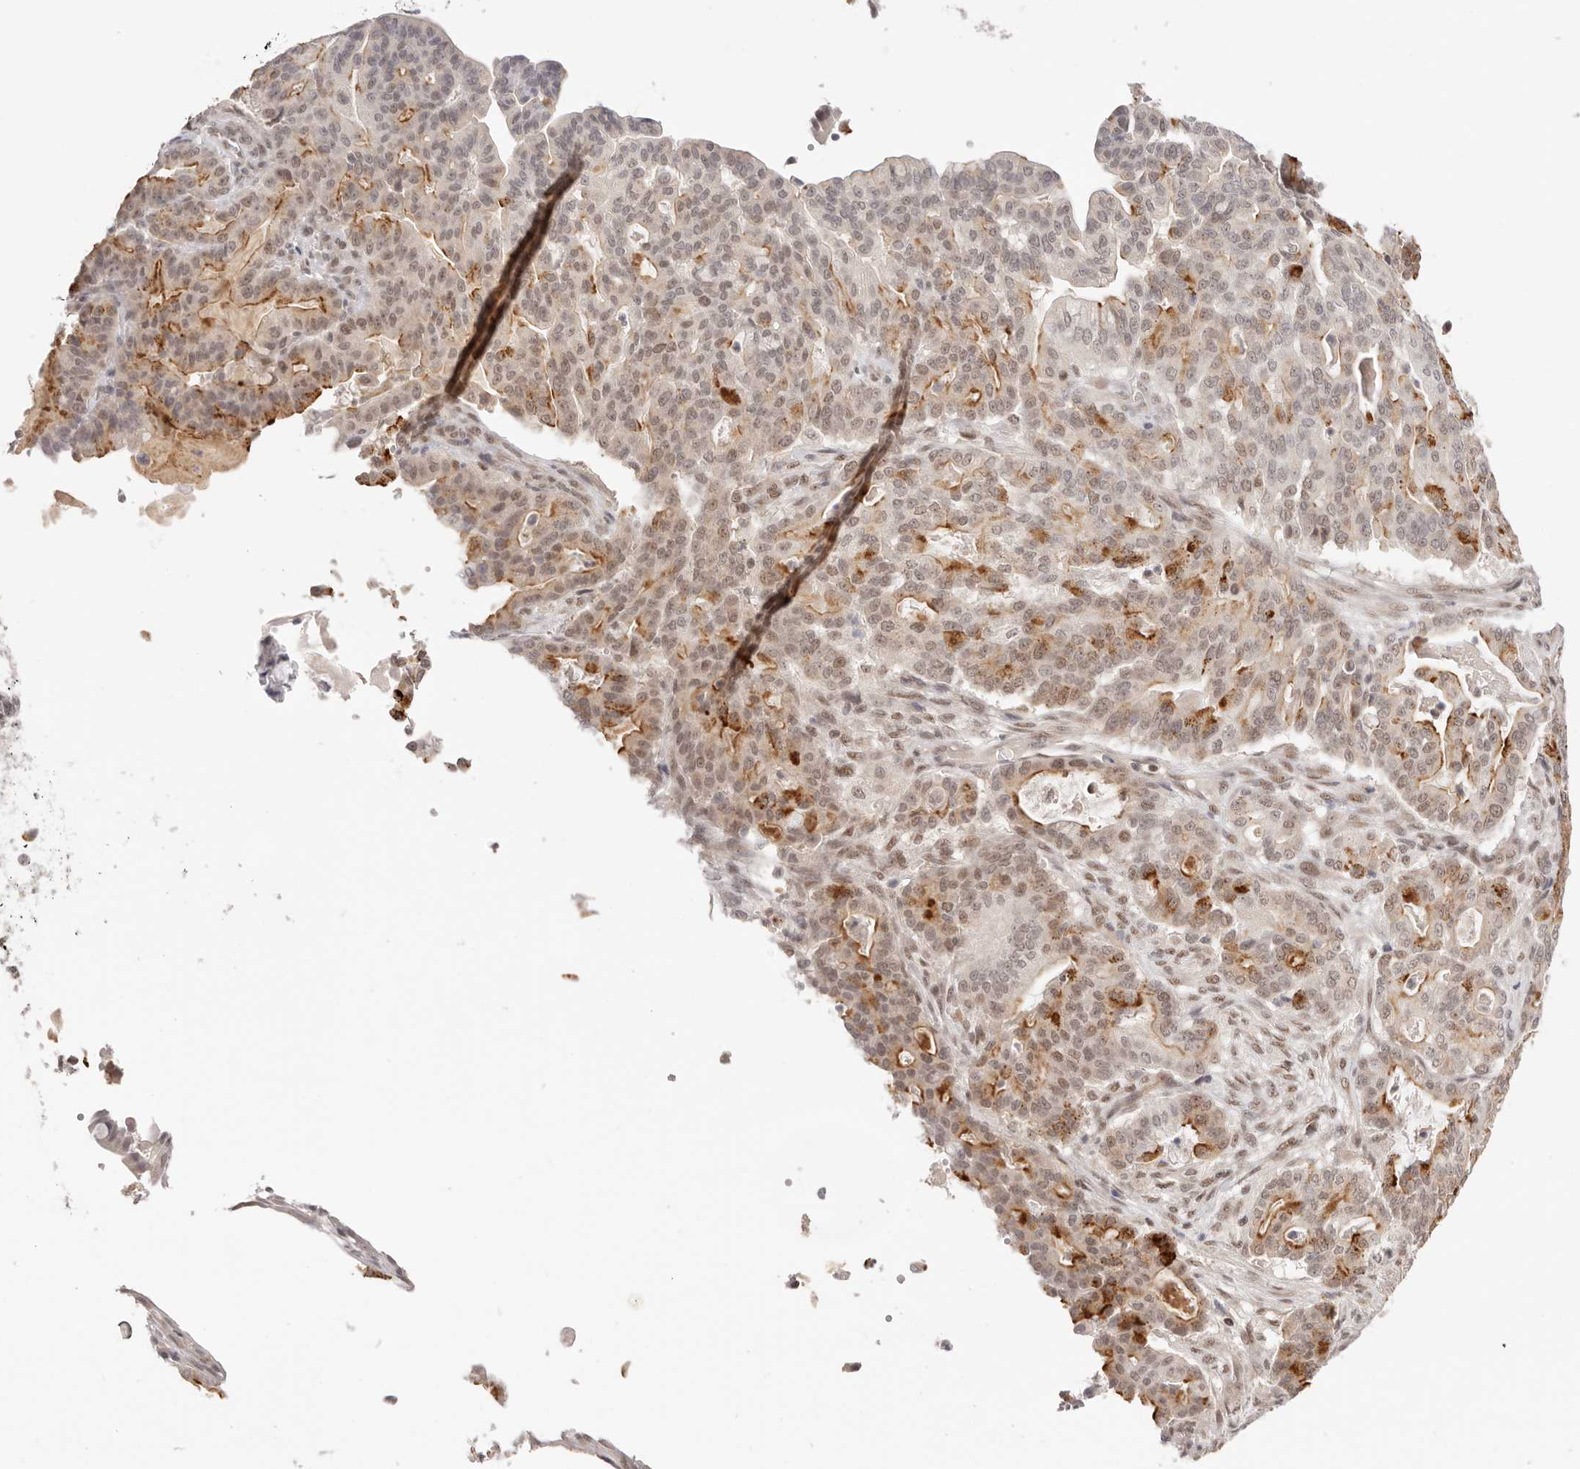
{"staining": {"intensity": "moderate", "quantity": ">75%", "location": "cytoplasmic/membranous,nuclear"}, "tissue": "pancreatic cancer", "cell_type": "Tumor cells", "image_type": "cancer", "snomed": [{"axis": "morphology", "description": "Adenocarcinoma, NOS"}, {"axis": "topography", "description": "Pancreas"}], "caption": "This is an image of immunohistochemistry (IHC) staining of pancreatic adenocarcinoma, which shows moderate expression in the cytoplasmic/membranous and nuclear of tumor cells.", "gene": "RFC3", "patient": {"sex": "male", "age": 63}}